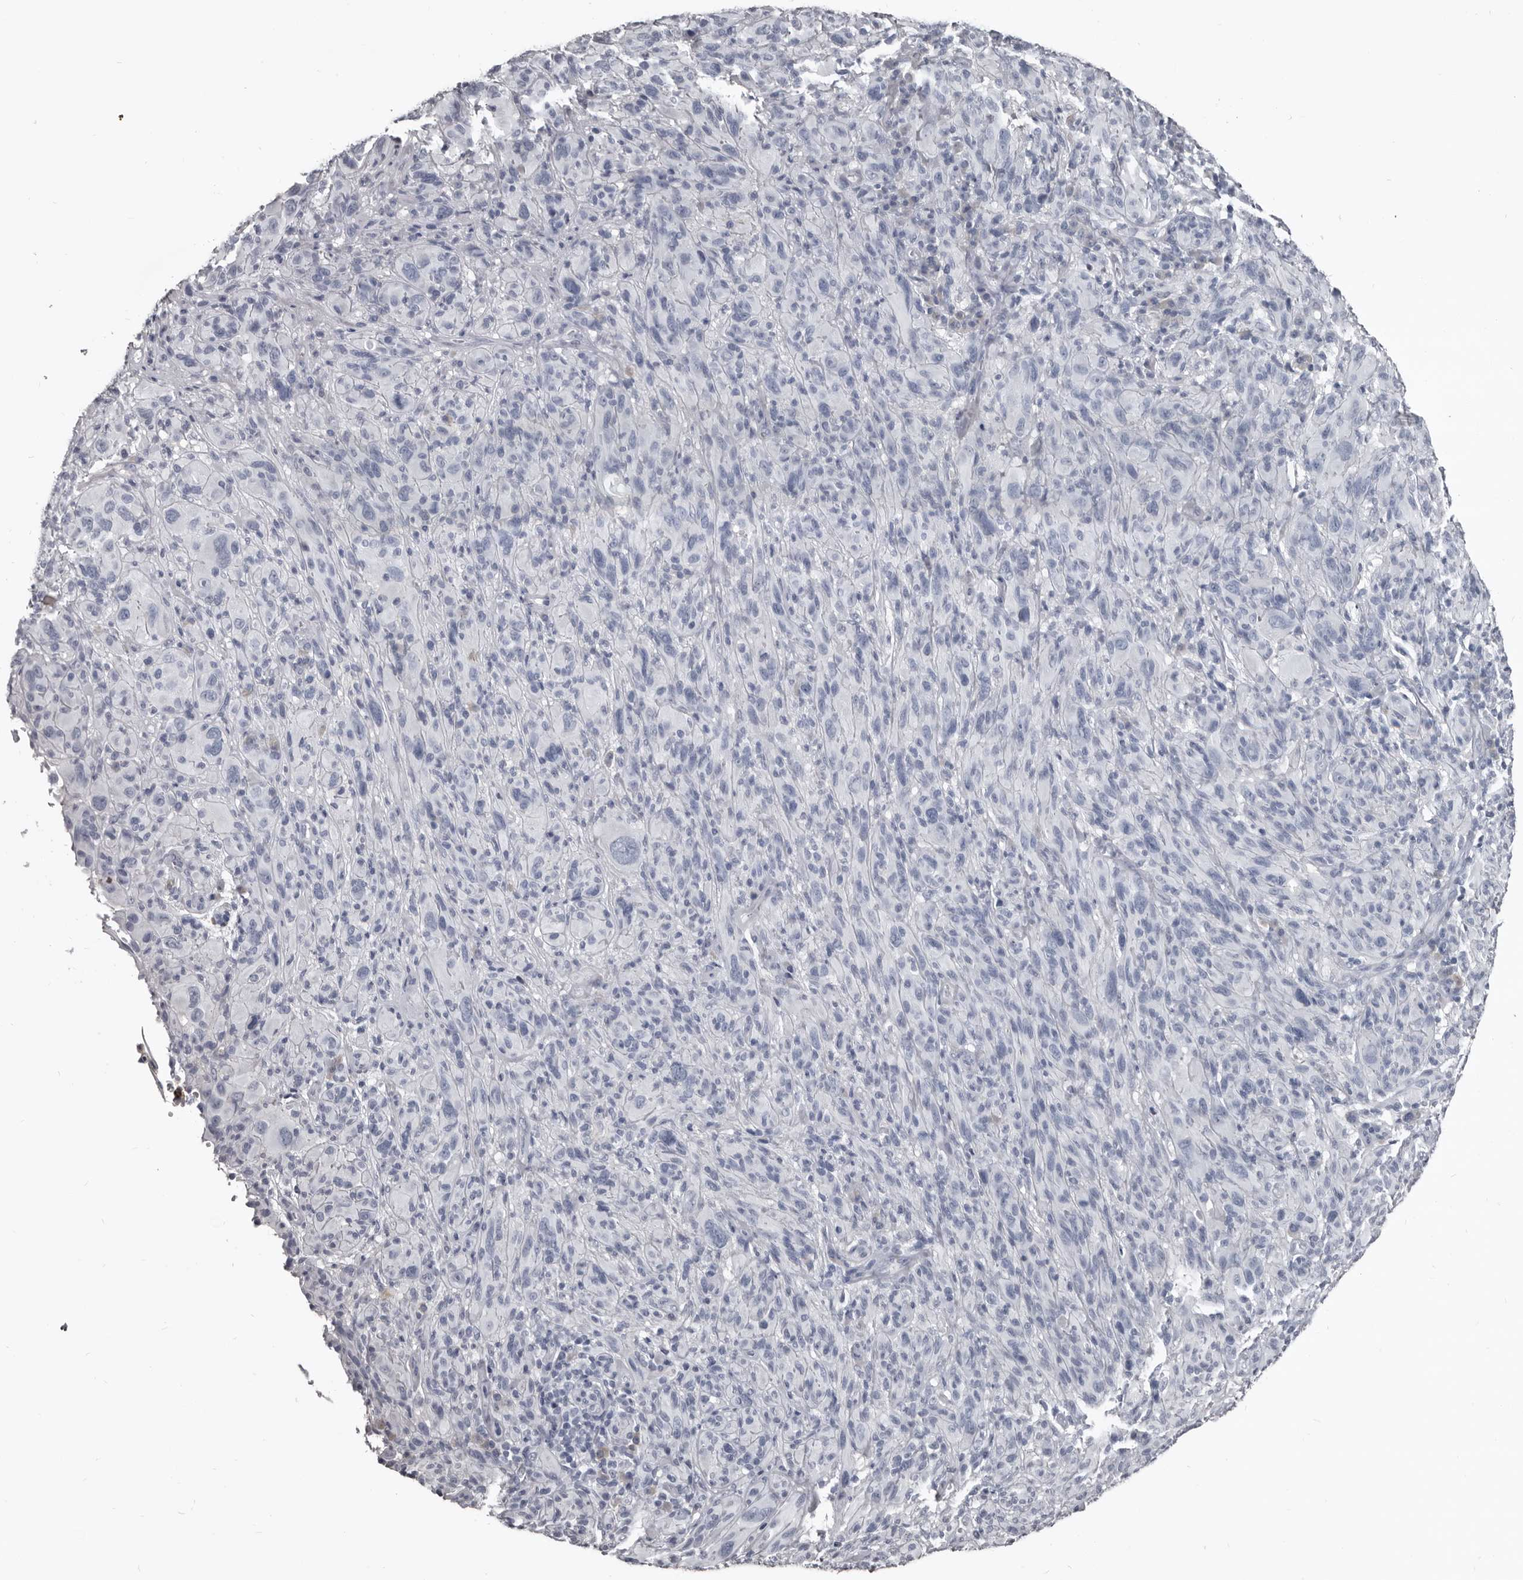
{"staining": {"intensity": "negative", "quantity": "none", "location": "none"}, "tissue": "melanoma", "cell_type": "Tumor cells", "image_type": "cancer", "snomed": [{"axis": "morphology", "description": "Malignant melanoma, NOS"}, {"axis": "topography", "description": "Skin of head"}], "caption": "The immunohistochemistry (IHC) photomicrograph has no significant staining in tumor cells of malignant melanoma tissue.", "gene": "GREB1", "patient": {"sex": "male", "age": 96}}